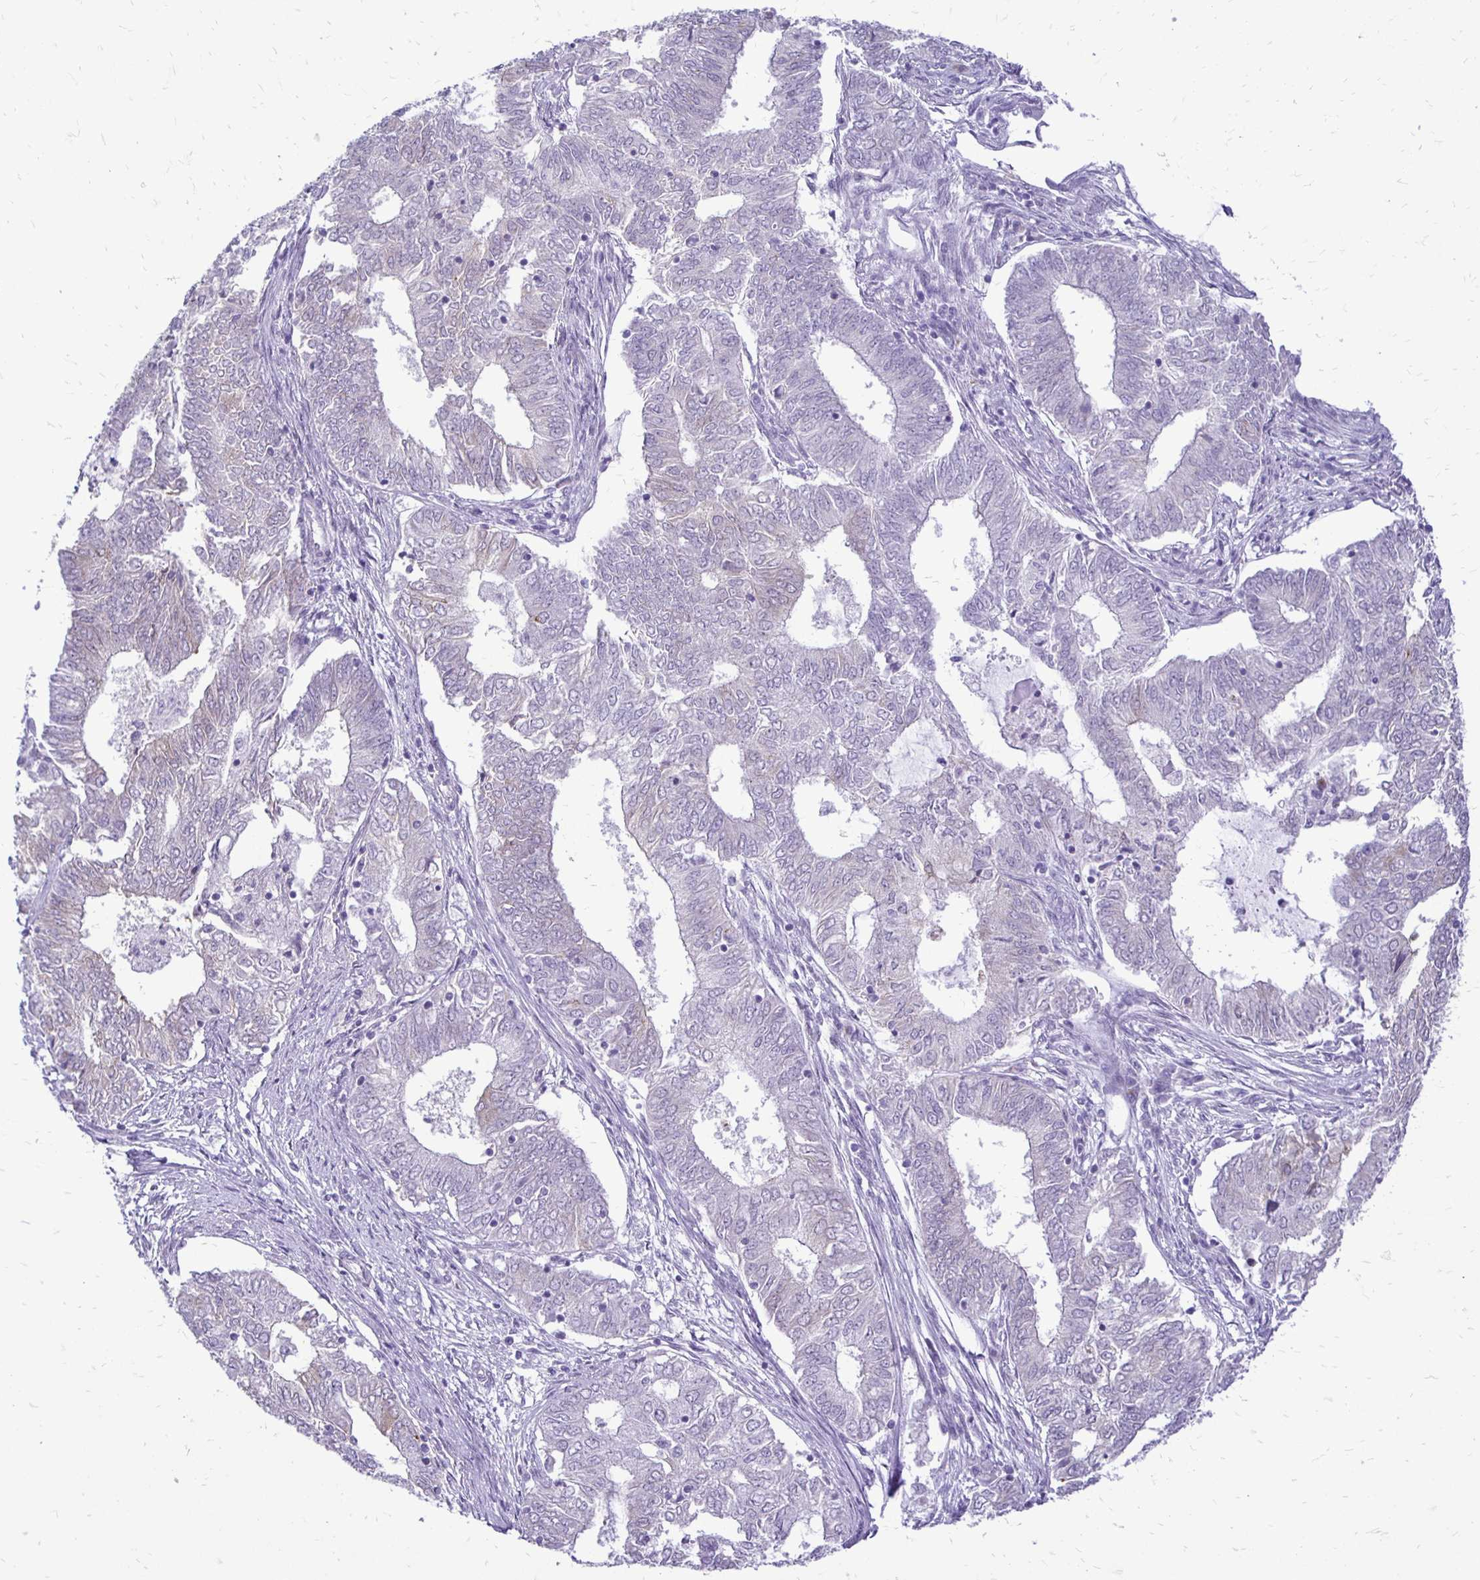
{"staining": {"intensity": "negative", "quantity": "none", "location": "none"}, "tissue": "endometrial cancer", "cell_type": "Tumor cells", "image_type": "cancer", "snomed": [{"axis": "morphology", "description": "Adenocarcinoma, NOS"}, {"axis": "topography", "description": "Endometrium"}], "caption": "IHC image of neoplastic tissue: human adenocarcinoma (endometrial) stained with DAB shows no significant protein expression in tumor cells. Brightfield microscopy of immunohistochemistry (IHC) stained with DAB (3,3'-diaminobenzidine) (brown) and hematoxylin (blue), captured at high magnification.", "gene": "EPYC", "patient": {"sex": "female", "age": 62}}